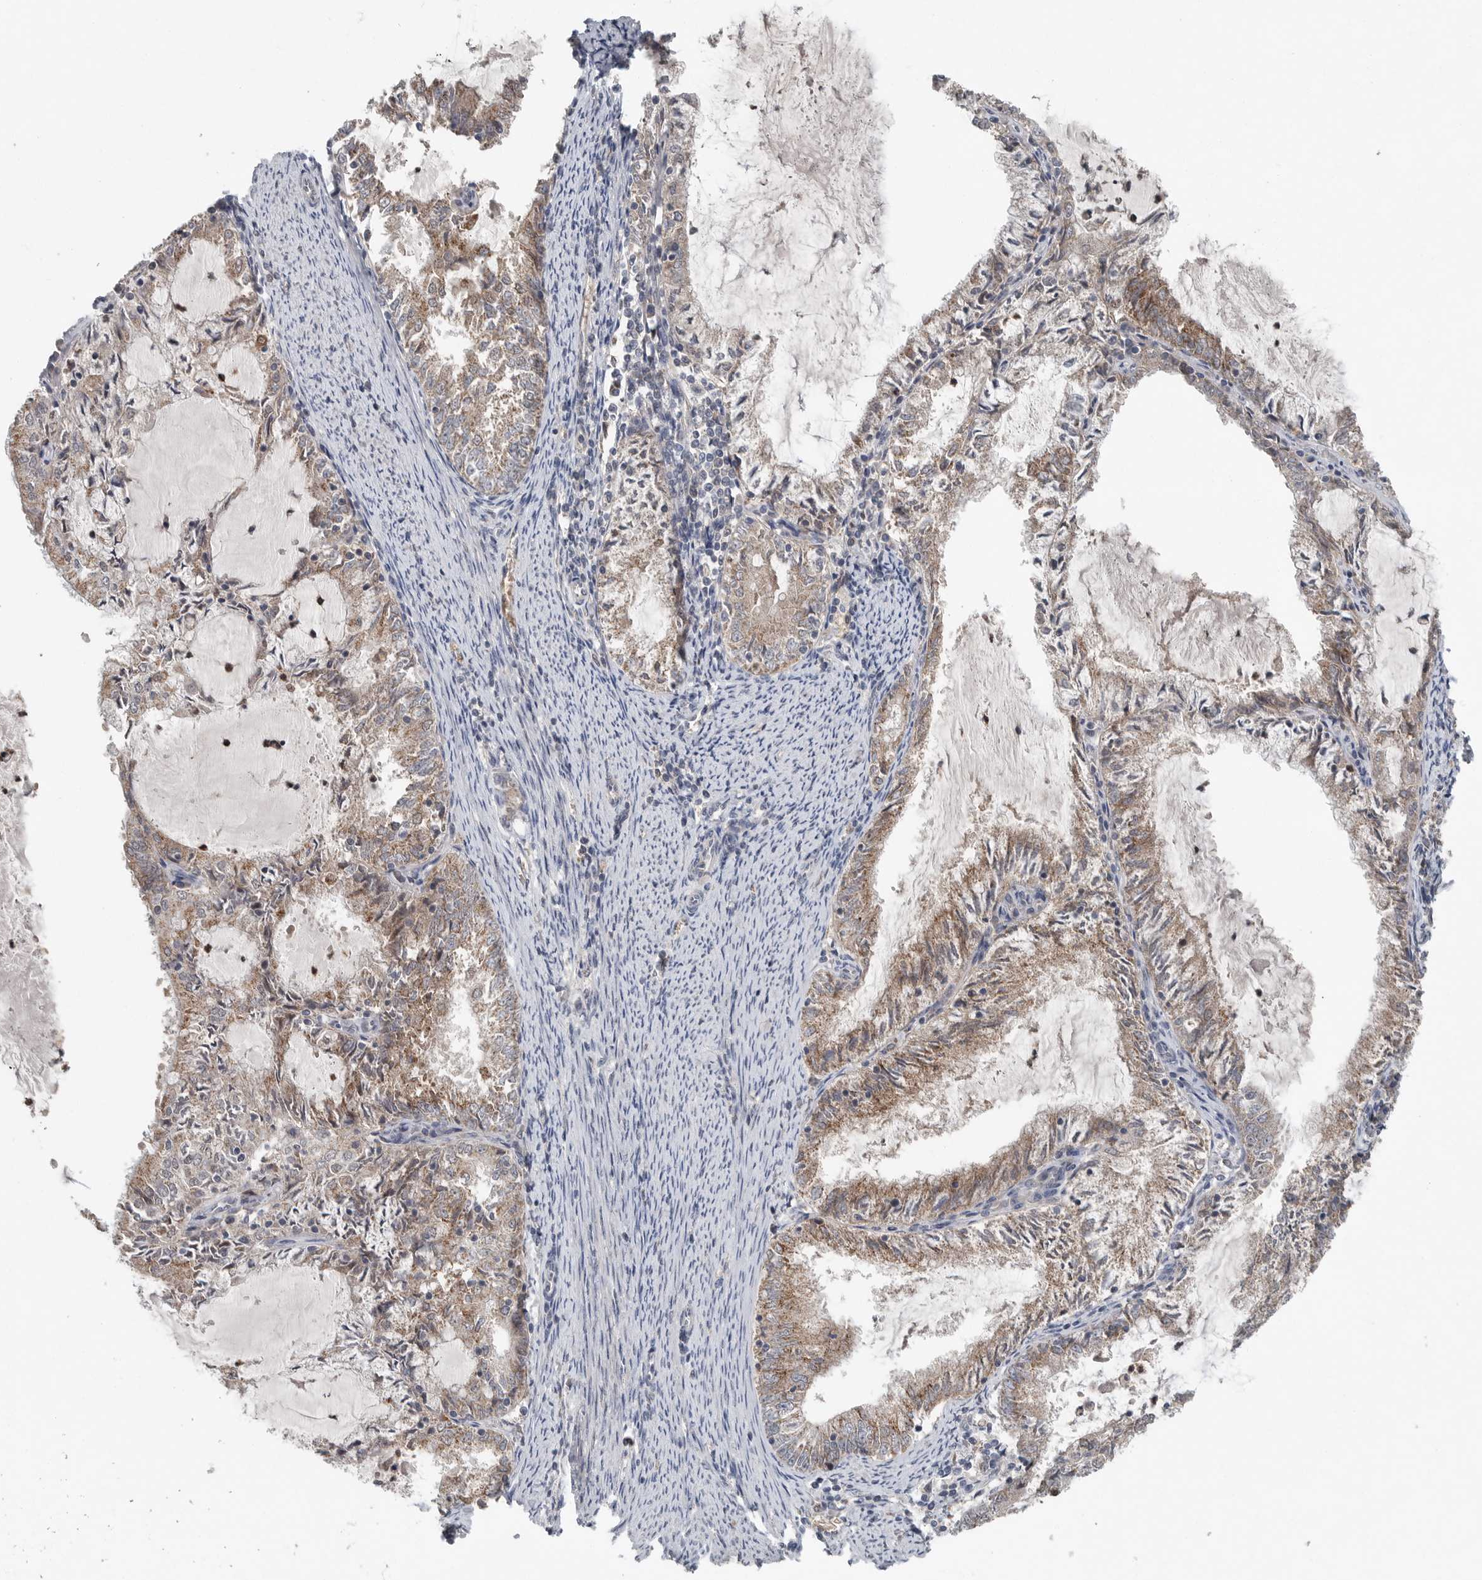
{"staining": {"intensity": "moderate", "quantity": ">75%", "location": "cytoplasmic/membranous"}, "tissue": "endometrial cancer", "cell_type": "Tumor cells", "image_type": "cancer", "snomed": [{"axis": "morphology", "description": "Adenocarcinoma, NOS"}, {"axis": "topography", "description": "Endometrium"}], "caption": "About >75% of tumor cells in human adenocarcinoma (endometrial) reveal moderate cytoplasmic/membranous protein positivity as visualized by brown immunohistochemical staining.", "gene": "SCP2", "patient": {"sex": "female", "age": 57}}